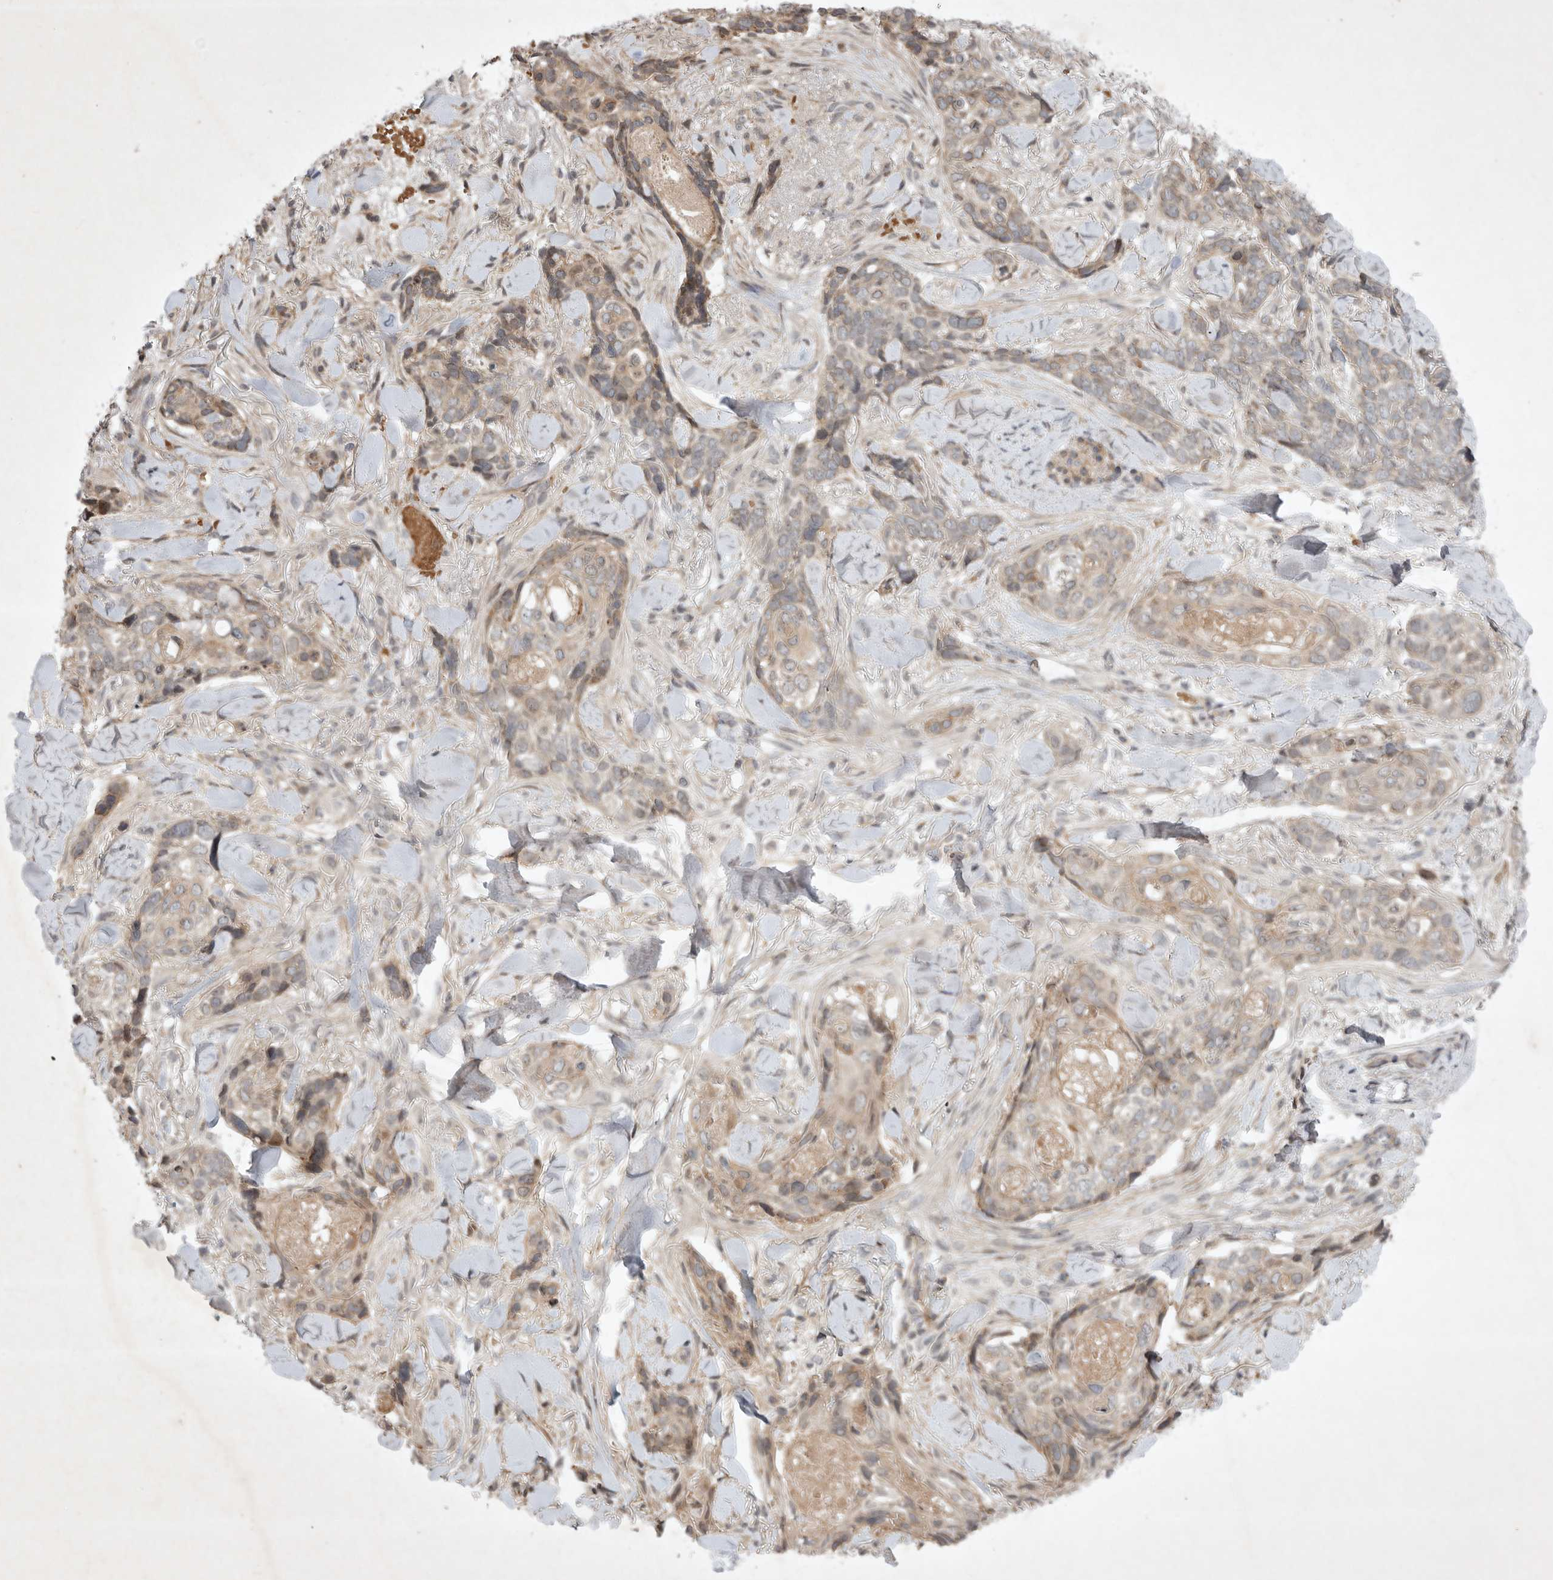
{"staining": {"intensity": "weak", "quantity": "25%-75%", "location": "cytoplasmic/membranous"}, "tissue": "skin cancer", "cell_type": "Tumor cells", "image_type": "cancer", "snomed": [{"axis": "morphology", "description": "Basal cell carcinoma"}, {"axis": "topography", "description": "Skin"}], "caption": "Immunohistochemical staining of human basal cell carcinoma (skin) shows low levels of weak cytoplasmic/membranous protein expression in about 25%-75% of tumor cells.", "gene": "EIF2AK1", "patient": {"sex": "female", "age": 82}}